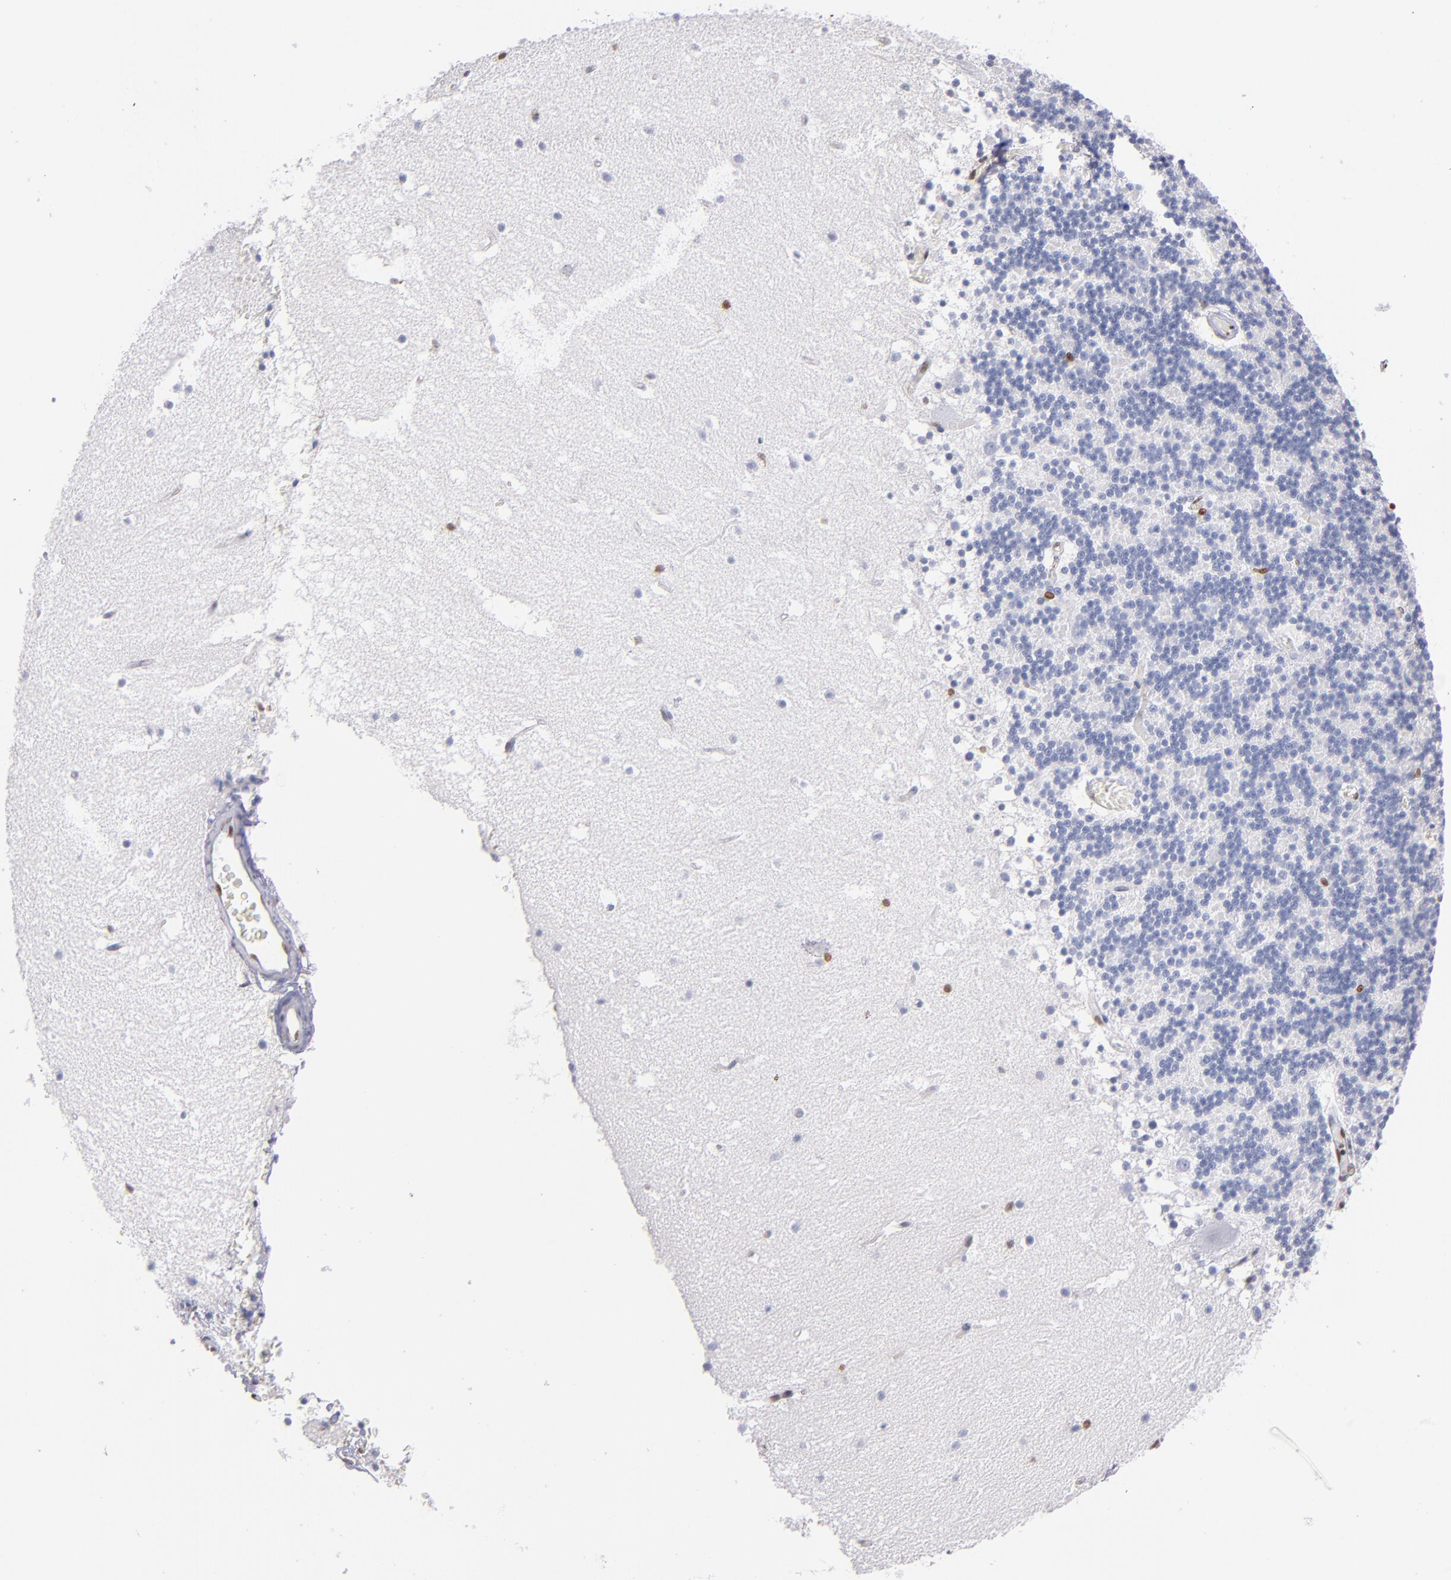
{"staining": {"intensity": "strong", "quantity": "<25%", "location": "nuclear"}, "tissue": "cerebellum", "cell_type": "Cells in granular layer", "image_type": "normal", "snomed": [{"axis": "morphology", "description": "Normal tissue, NOS"}, {"axis": "topography", "description": "Cerebellum"}], "caption": "Protein staining of normal cerebellum shows strong nuclear expression in approximately <25% of cells in granular layer. Nuclei are stained in blue.", "gene": "IFI16", "patient": {"sex": "male", "age": 45}}